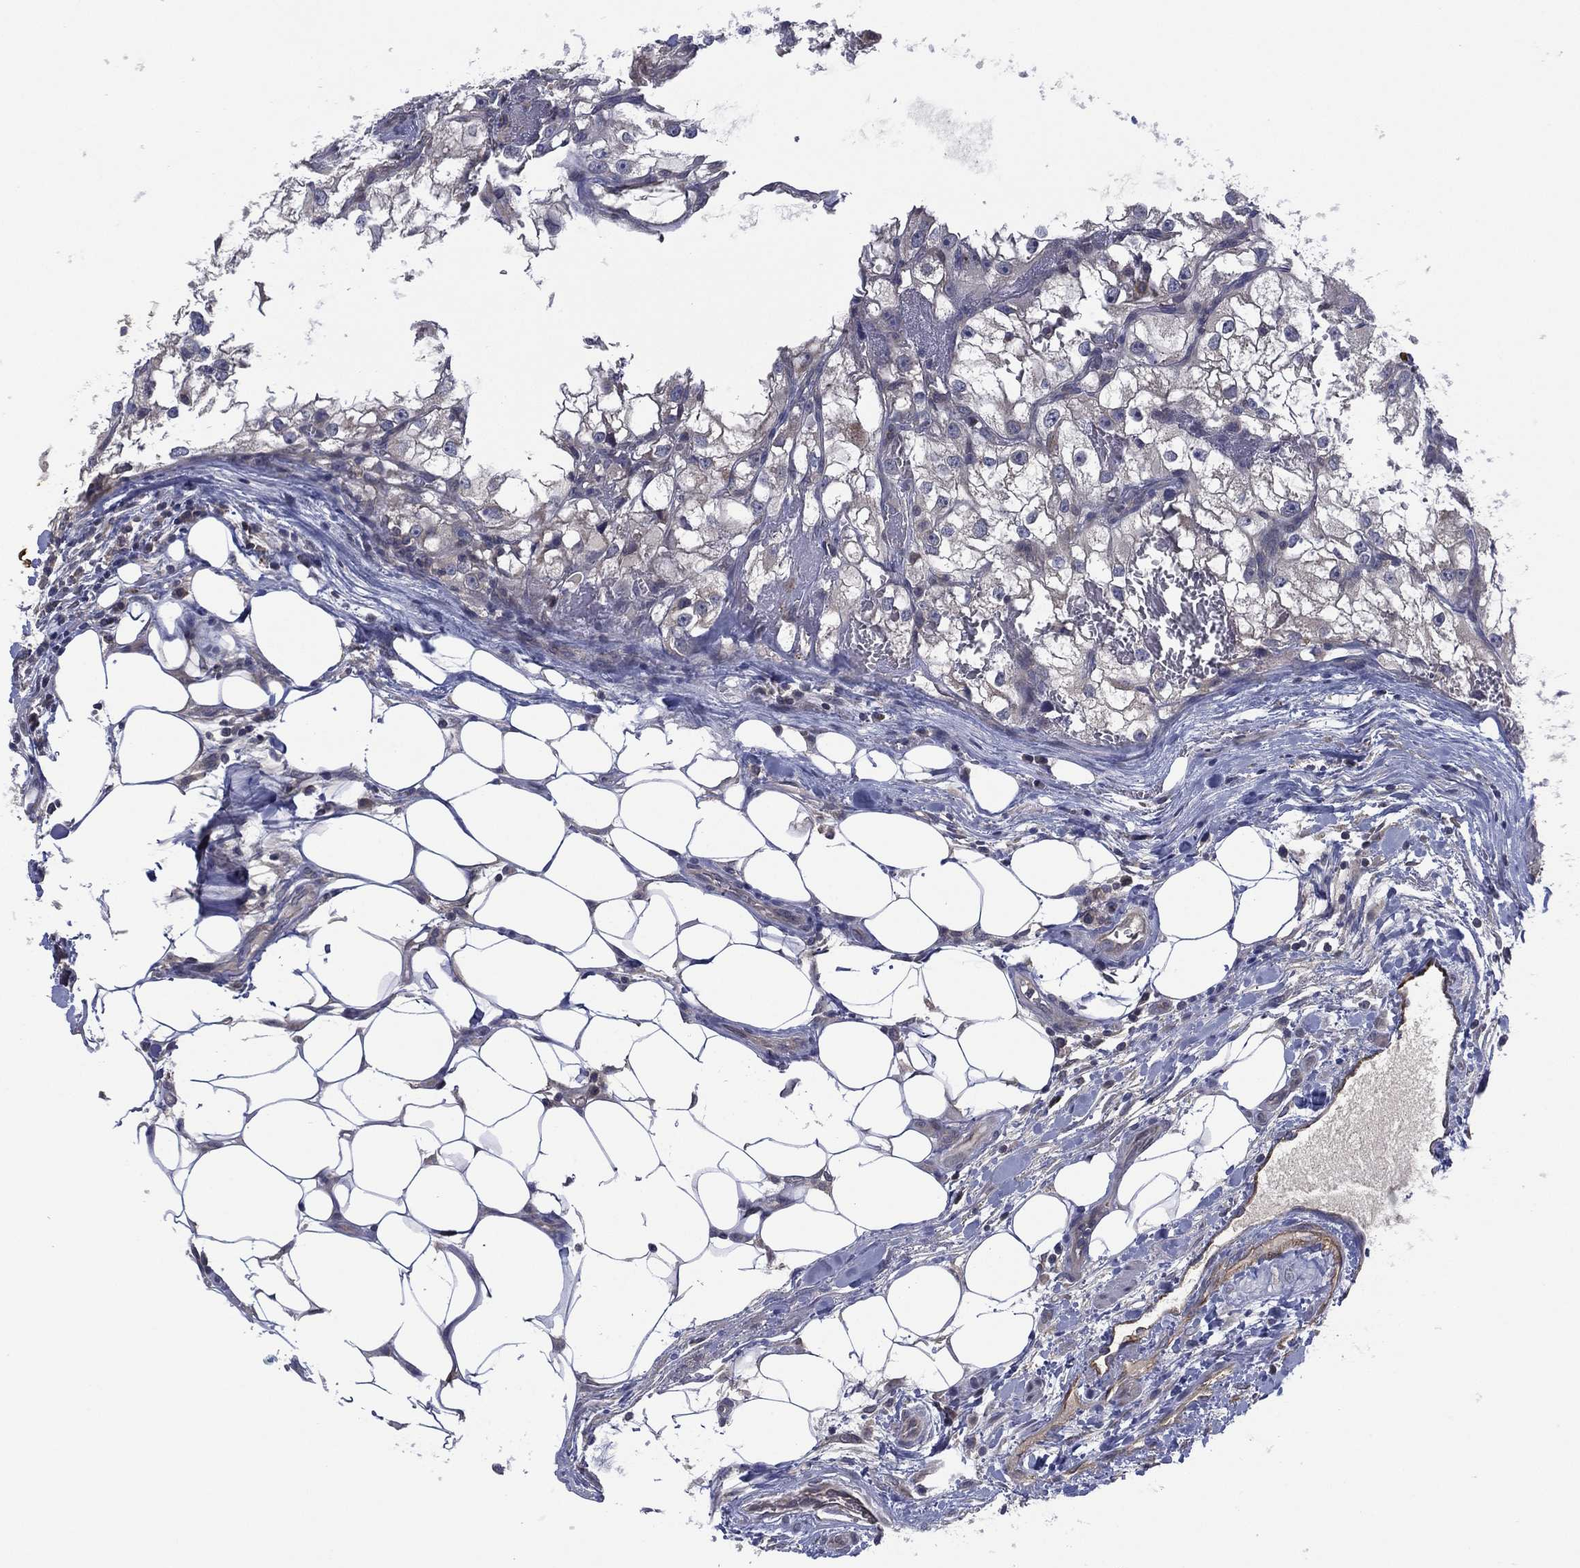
{"staining": {"intensity": "negative", "quantity": "none", "location": "none"}, "tissue": "renal cancer", "cell_type": "Tumor cells", "image_type": "cancer", "snomed": [{"axis": "morphology", "description": "Adenocarcinoma, NOS"}, {"axis": "topography", "description": "Kidney"}], "caption": "DAB immunohistochemical staining of renal cancer (adenocarcinoma) displays no significant positivity in tumor cells. The staining is performed using DAB (3,3'-diaminobenzidine) brown chromogen with nuclei counter-stained in using hematoxylin.", "gene": "MPP7", "patient": {"sex": "male", "age": 59}}